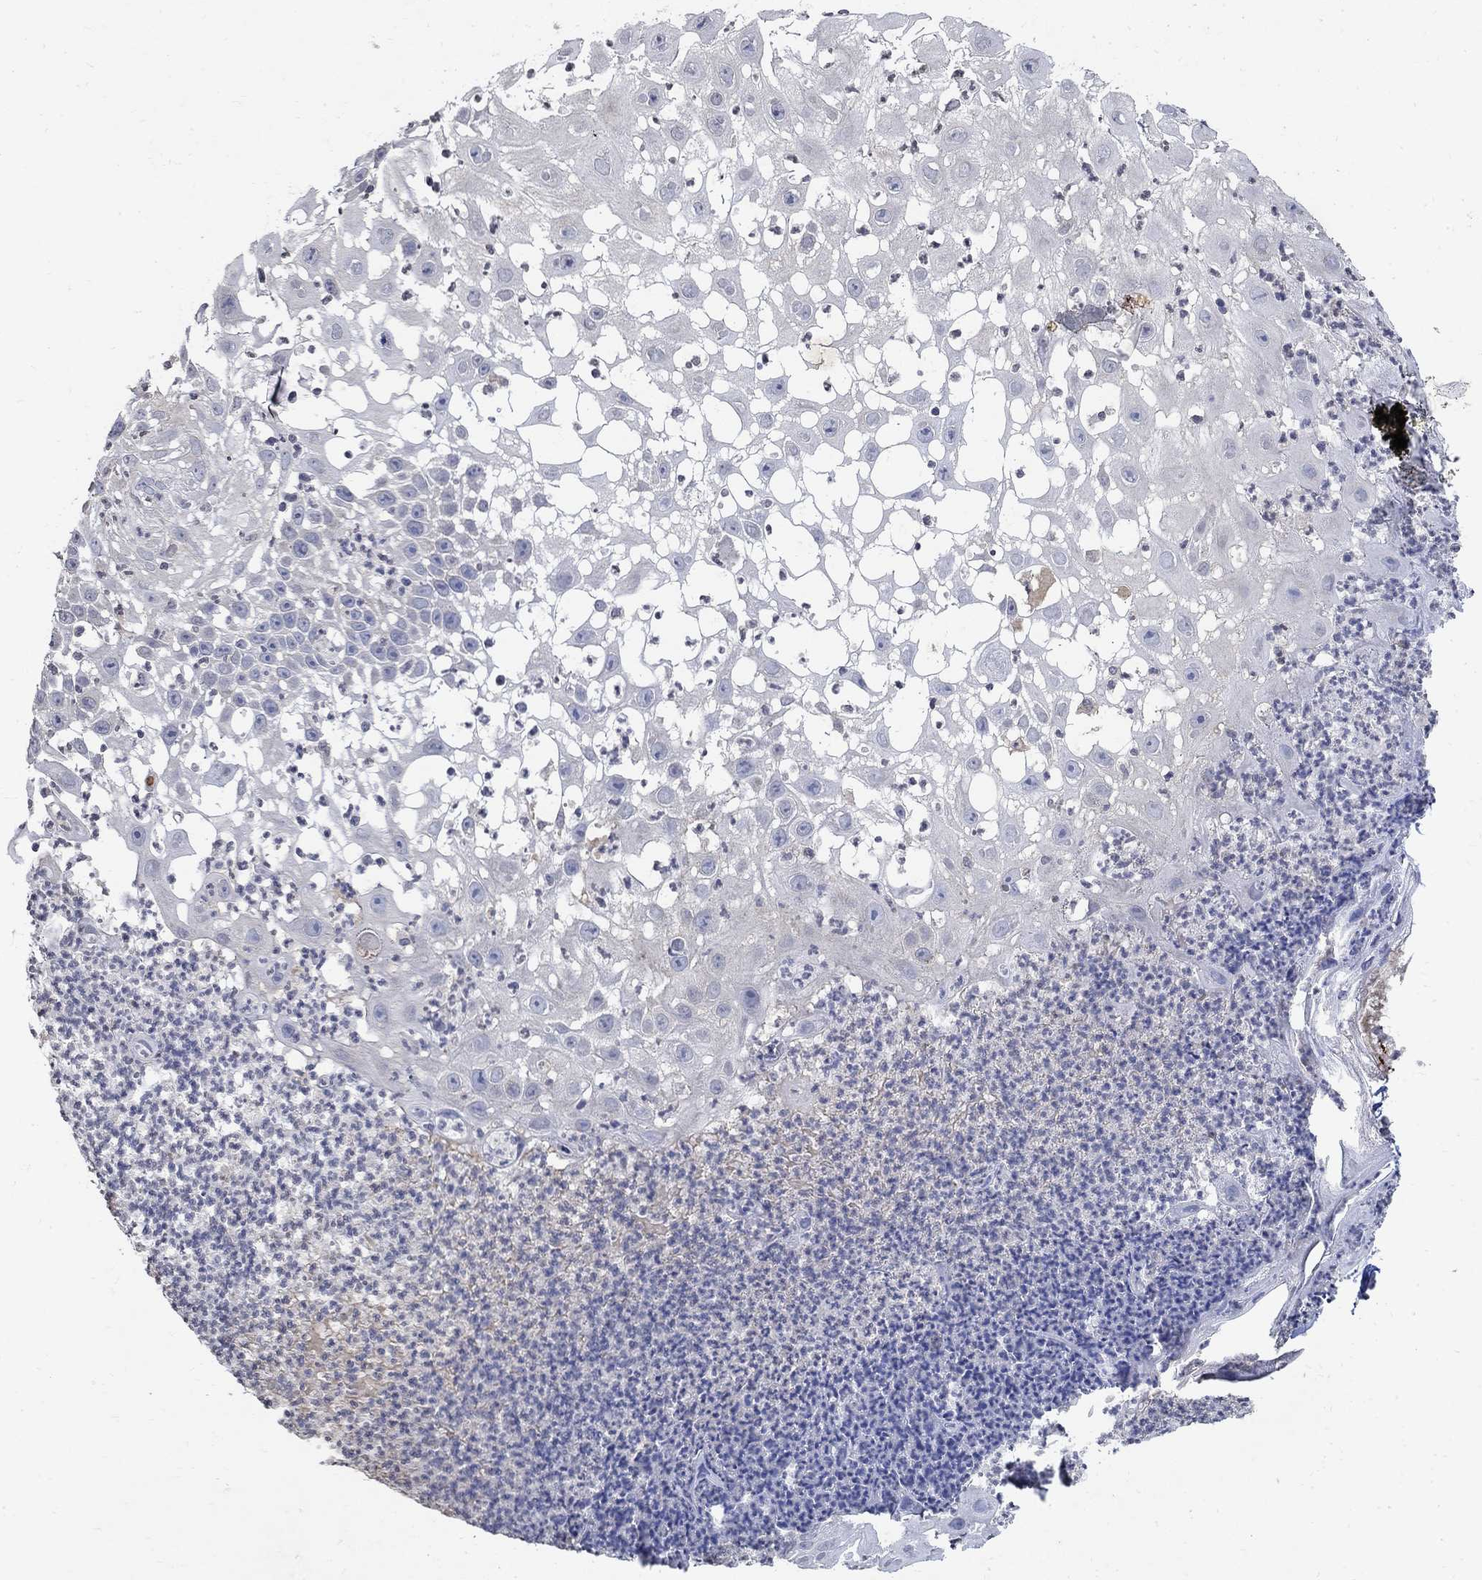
{"staining": {"intensity": "negative", "quantity": "none", "location": "none"}, "tissue": "skin cancer", "cell_type": "Tumor cells", "image_type": "cancer", "snomed": [{"axis": "morphology", "description": "Normal tissue, NOS"}, {"axis": "morphology", "description": "Squamous cell carcinoma, NOS"}, {"axis": "topography", "description": "Skin"}], "caption": "The histopathology image demonstrates no staining of tumor cells in skin squamous cell carcinoma. (DAB (3,3'-diaminobenzidine) IHC with hematoxylin counter stain).", "gene": "TMEM169", "patient": {"sex": "male", "age": 79}}